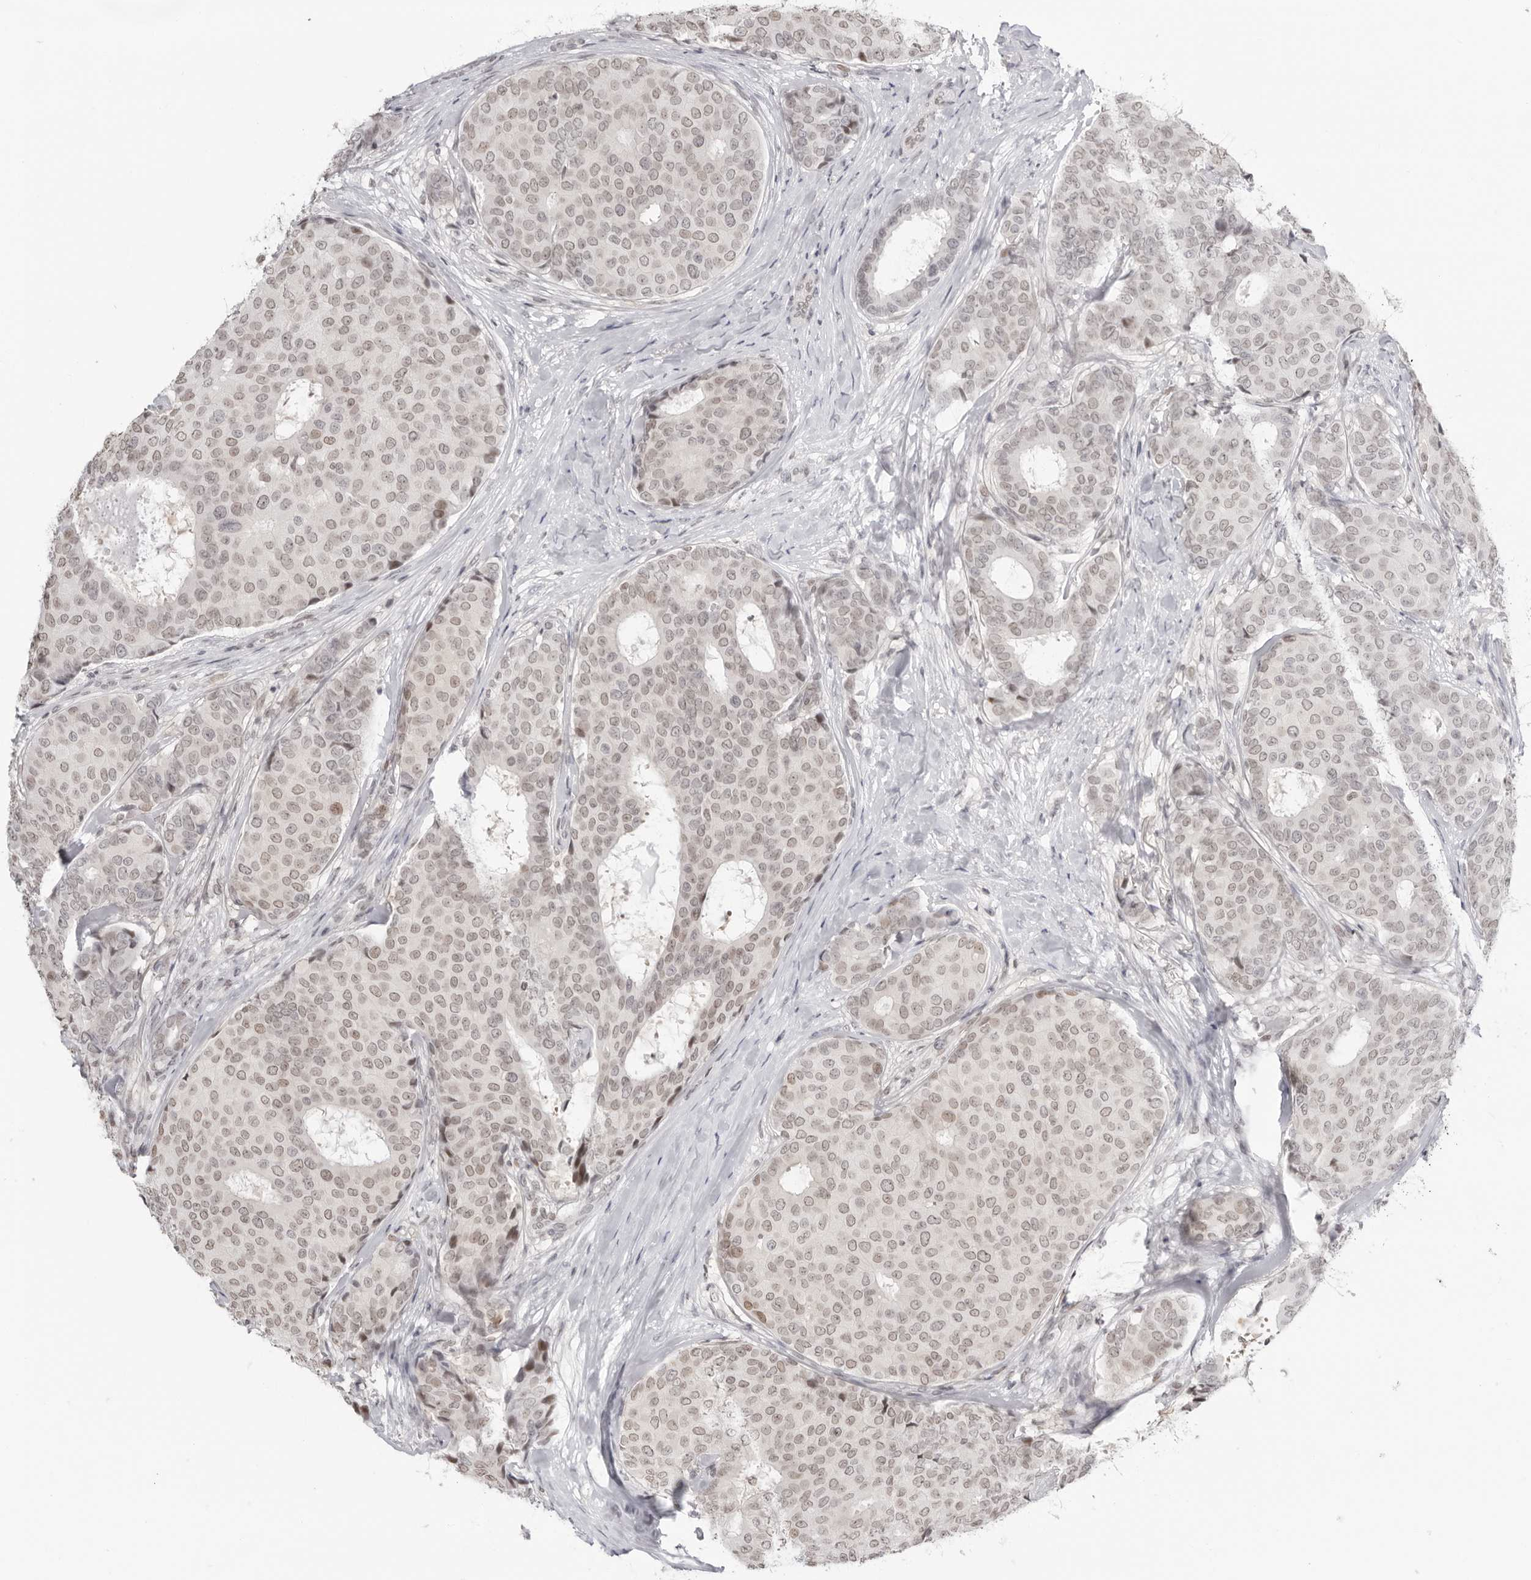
{"staining": {"intensity": "weak", "quantity": ">75%", "location": "nuclear"}, "tissue": "breast cancer", "cell_type": "Tumor cells", "image_type": "cancer", "snomed": [{"axis": "morphology", "description": "Duct carcinoma"}, {"axis": "topography", "description": "Breast"}], "caption": "Immunohistochemical staining of breast intraductal carcinoma exhibits weak nuclear protein expression in about >75% of tumor cells.", "gene": "RNF146", "patient": {"sex": "female", "age": 75}}